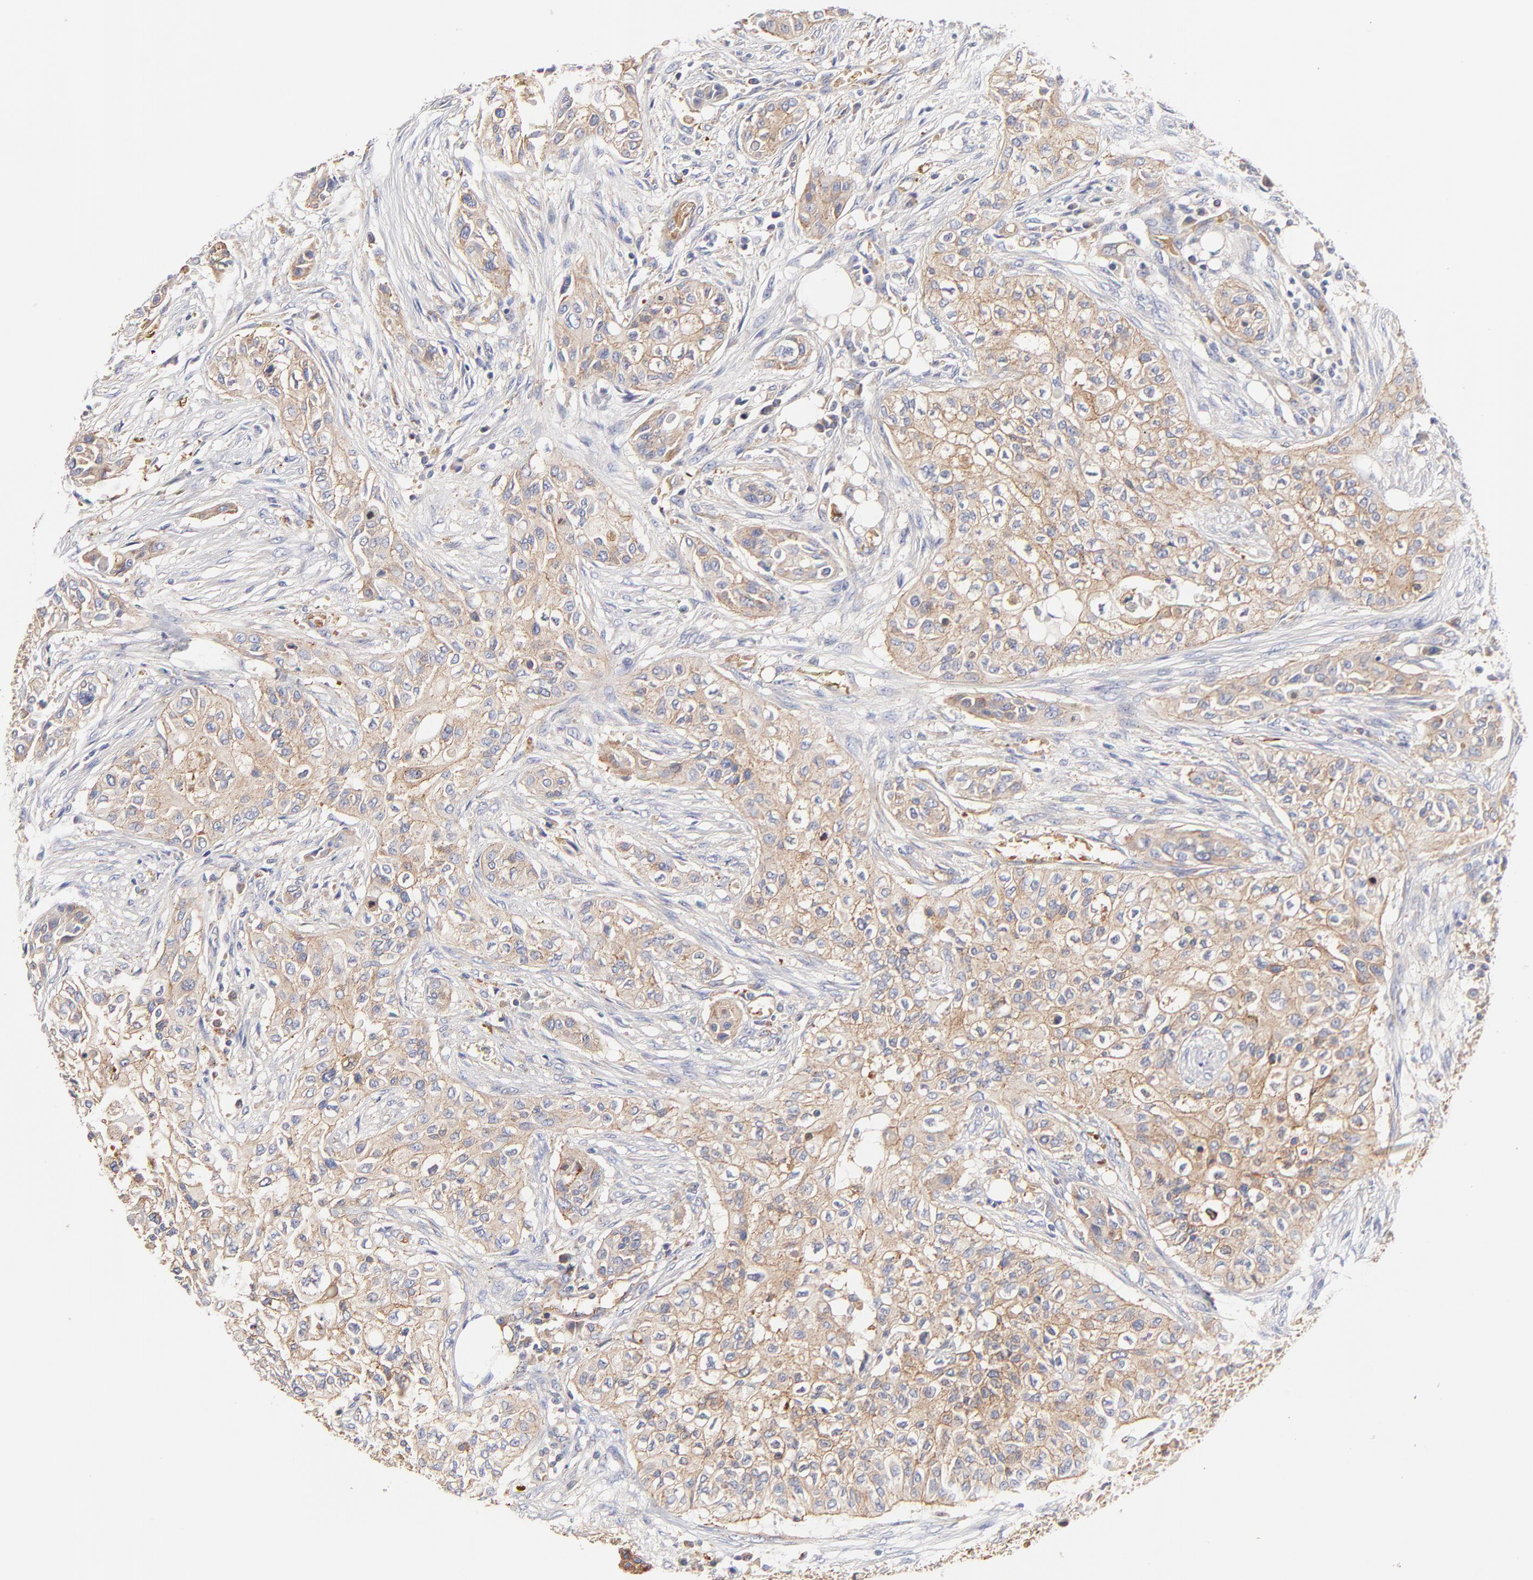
{"staining": {"intensity": "moderate", "quantity": ">75%", "location": "cytoplasmic/membranous"}, "tissue": "urothelial cancer", "cell_type": "Tumor cells", "image_type": "cancer", "snomed": [{"axis": "morphology", "description": "Urothelial carcinoma, High grade"}, {"axis": "topography", "description": "Urinary bladder"}], "caption": "Immunohistochemistry histopathology image of urothelial cancer stained for a protein (brown), which displays medium levels of moderate cytoplasmic/membranous positivity in about >75% of tumor cells.", "gene": "CD2AP", "patient": {"sex": "male", "age": 74}}